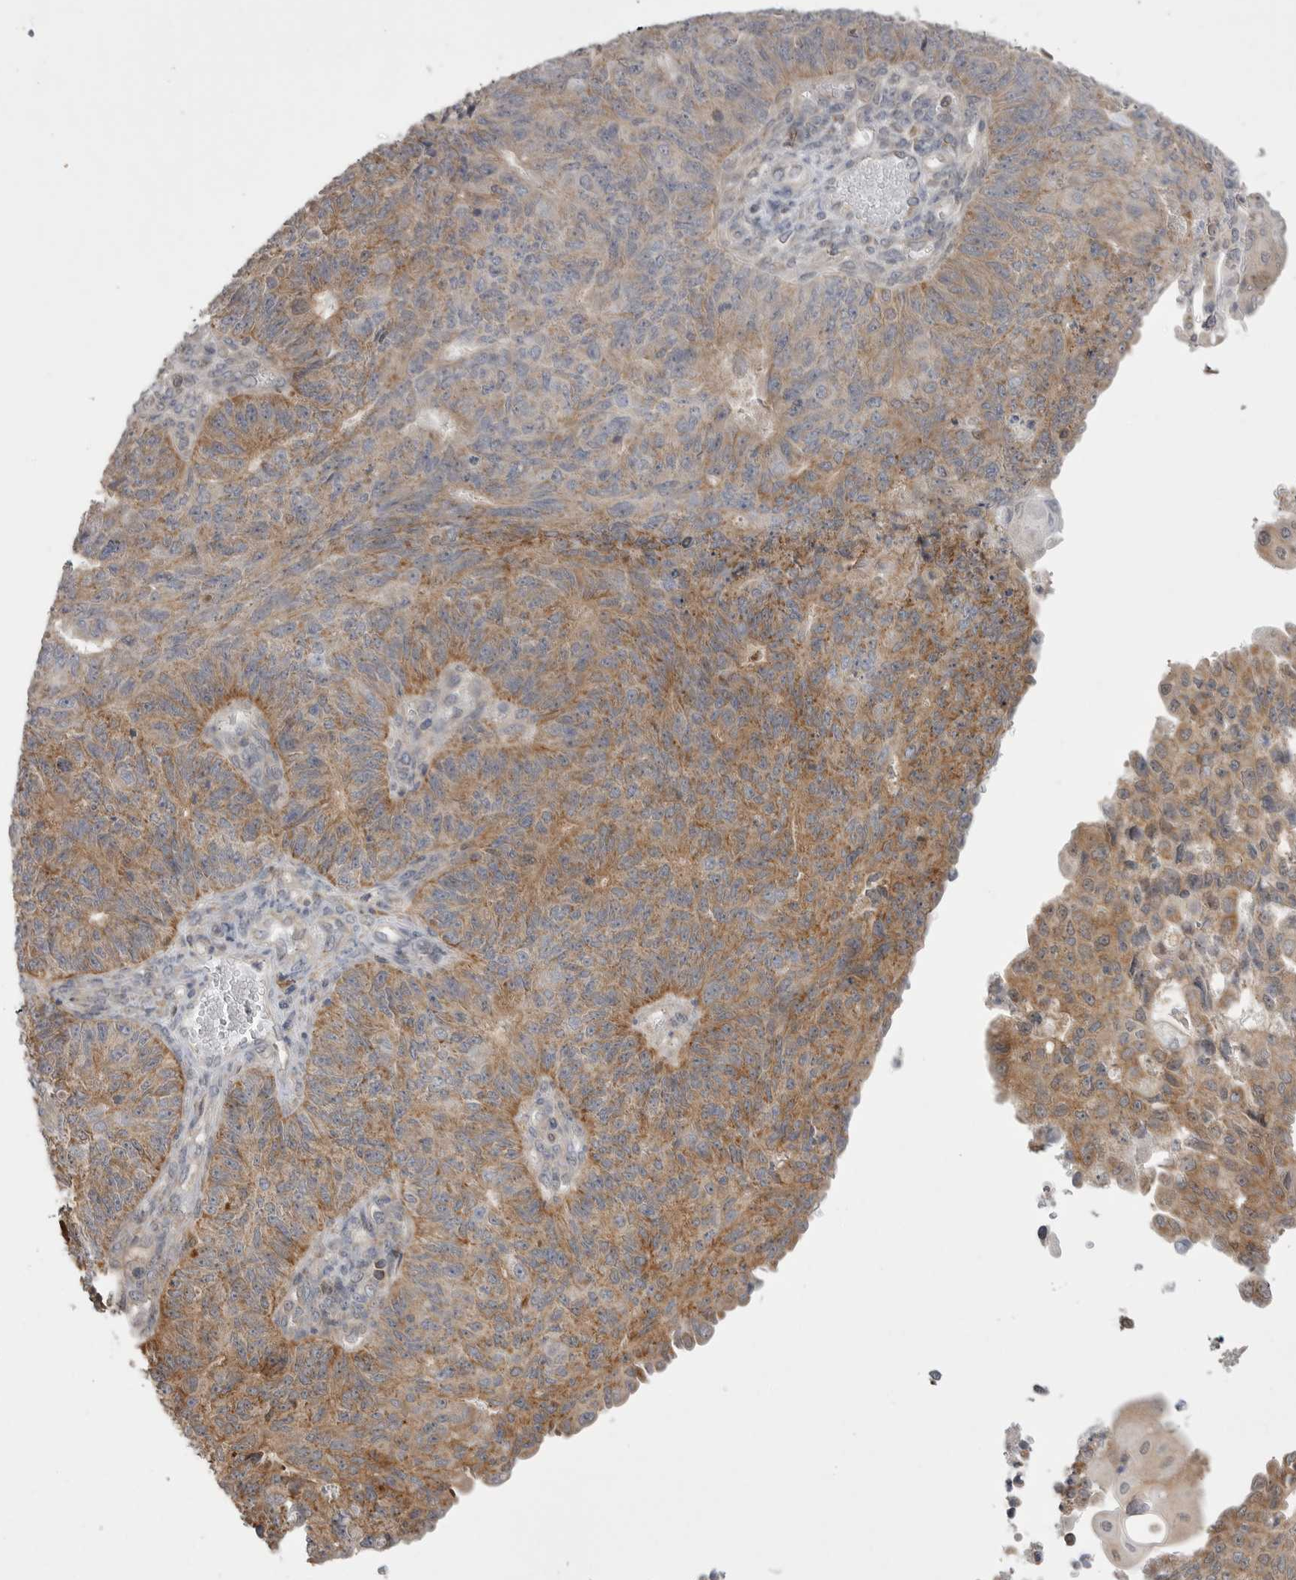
{"staining": {"intensity": "moderate", "quantity": ">75%", "location": "cytoplasmic/membranous"}, "tissue": "endometrial cancer", "cell_type": "Tumor cells", "image_type": "cancer", "snomed": [{"axis": "morphology", "description": "Adenocarcinoma, NOS"}, {"axis": "topography", "description": "Endometrium"}], "caption": "The photomicrograph demonstrates immunohistochemical staining of endometrial cancer. There is moderate cytoplasmic/membranous expression is seen in approximately >75% of tumor cells.", "gene": "KYAT3", "patient": {"sex": "female", "age": 32}}